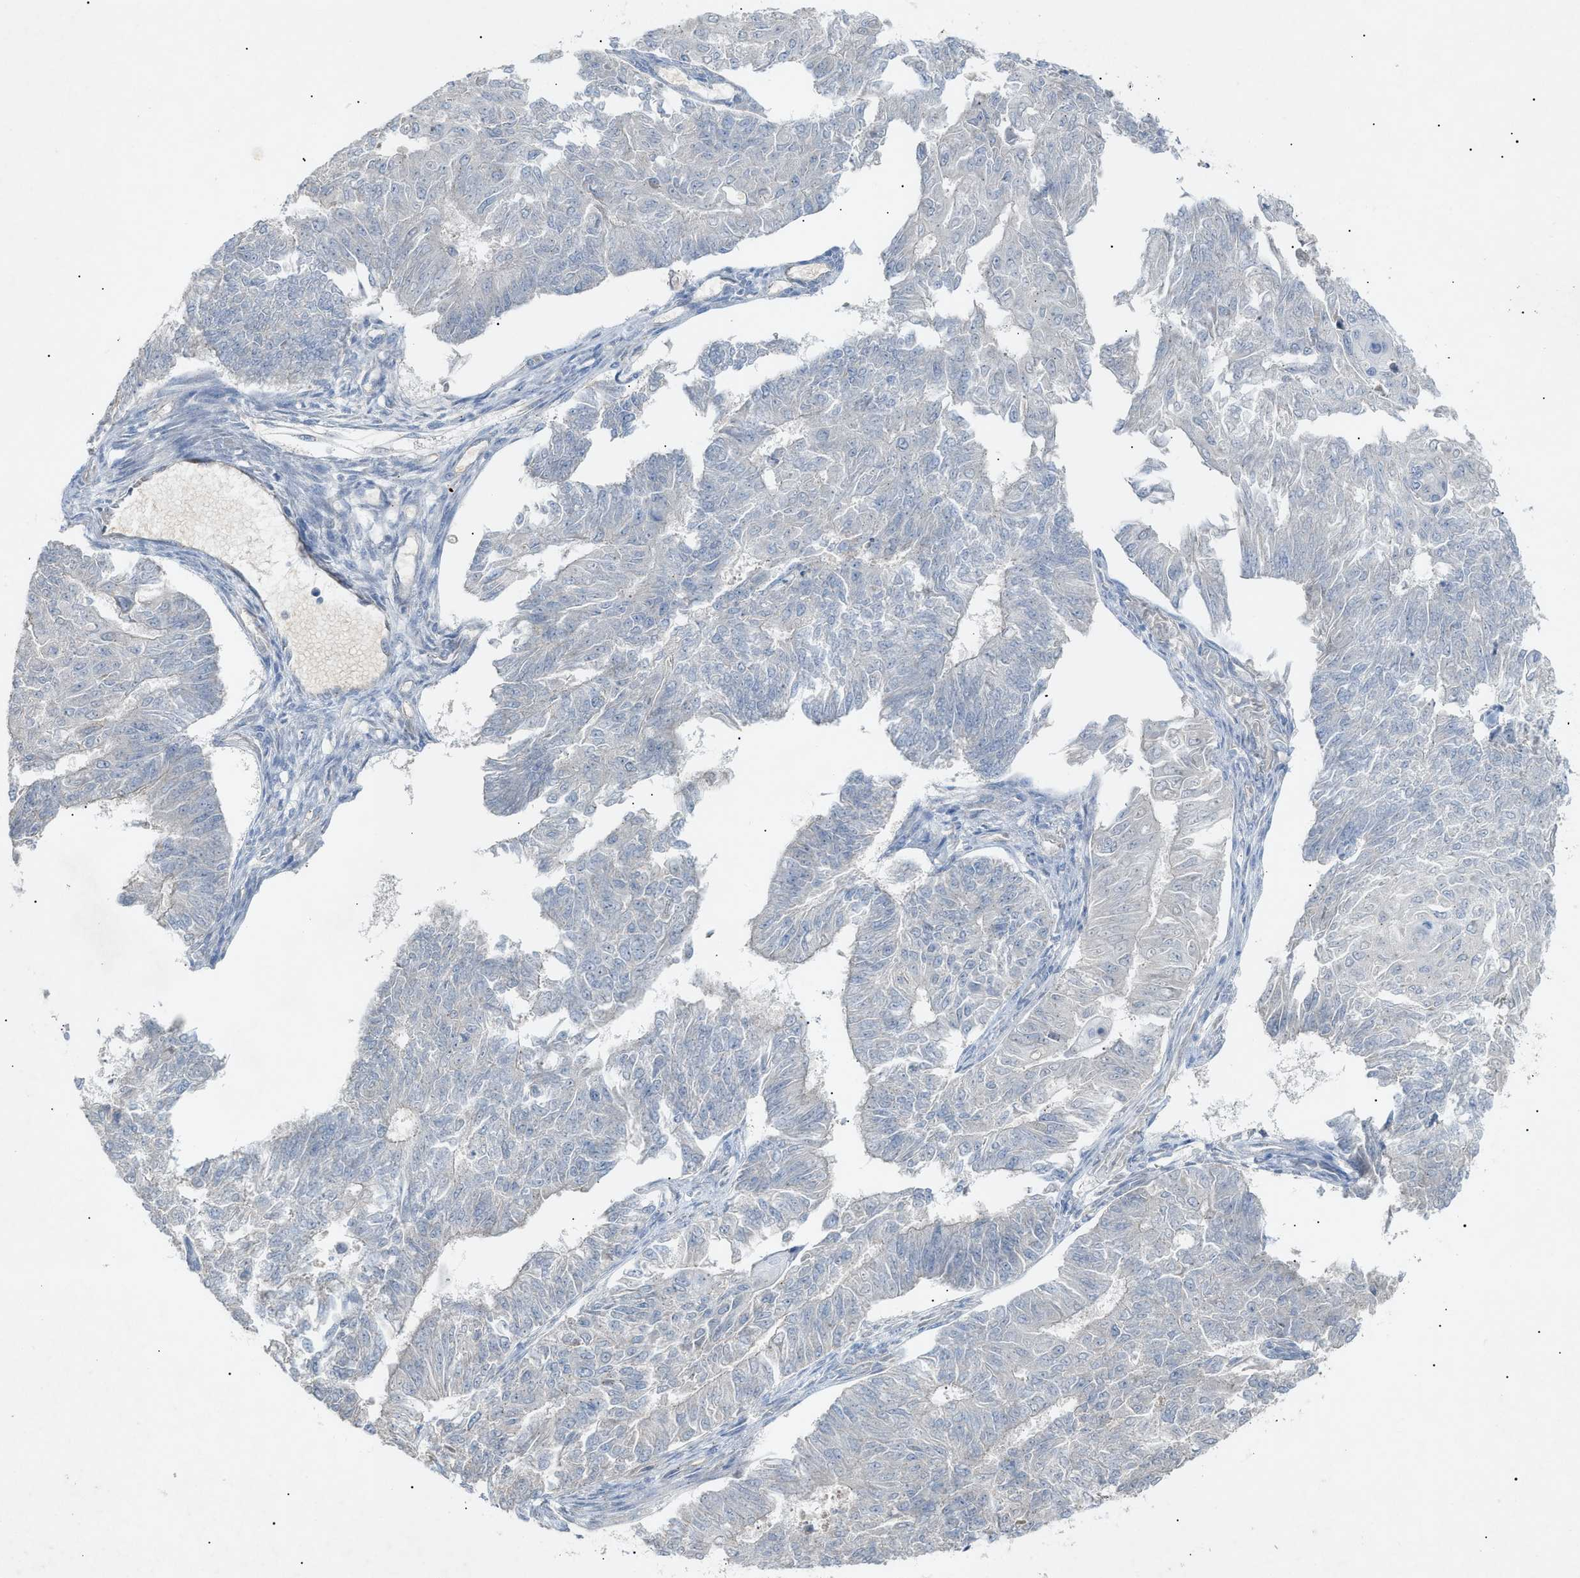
{"staining": {"intensity": "negative", "quantity": "none", "location": "none"}, "tissue": "endometrial cancer", "cell_type": "Tumor cells", "image_type": "cancer", "snomed": [{"axis": "morphology", "description": "Adenocarcinoma, NOS"}, {"axis": "topography", "description": "Endometrium"}], "caption": "IHC micrograph of human endometrial cancer (adenocarcinoma) stained for a protein (brown), which reveals no expression in tumor cells. (Brightfield microscopy of DAB IHC at high magnification).", "gene": "SLC25A31", "patient": {"sex": "female", "age": 32}}